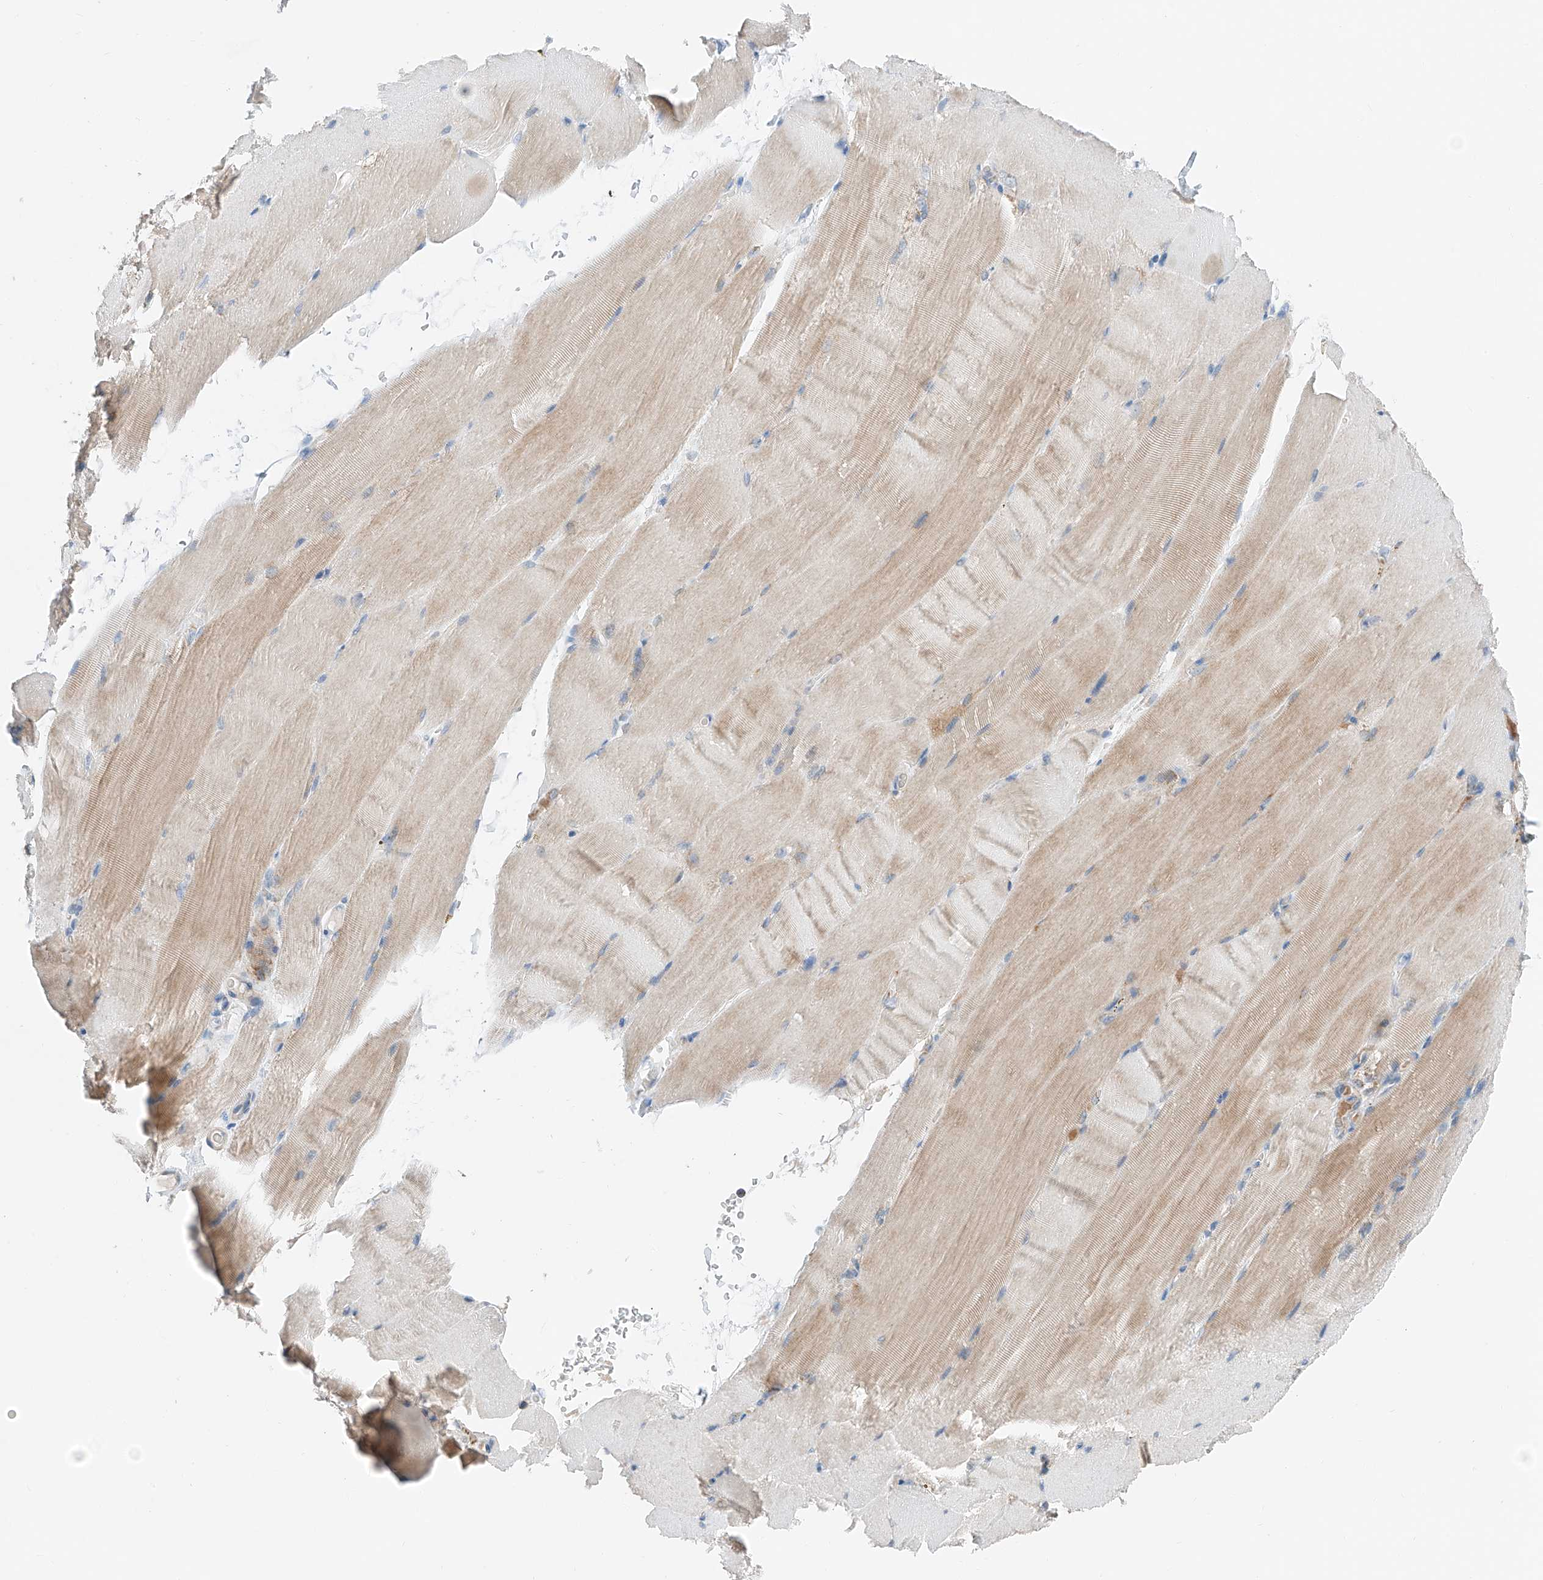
{"staining": {"intensity": "moderate", "quantity": "<25%", "location": "cytoplasmic/membranous"}, "tissue": "skeletal muscle", "cell_type": "Myocytes", "image_type": "normal", "snomed": [{"axis": "morphology", "description": "Normal tissue, NOS"}, {"axis": "topography", "description": "Skeletal muscle"}, {"axis": "topography", "description": "Parathyroid gland"}], "caption": "DAB (3,3'-diaminobenzidine) immunohistochemical staining of unremarkable skeletal muscle displays moderate cytoplasmic/membranous protein staining in approximately <25% of myocytes.", "gene": "MRAP", "patient": {"sex": "female", "age": 37}}